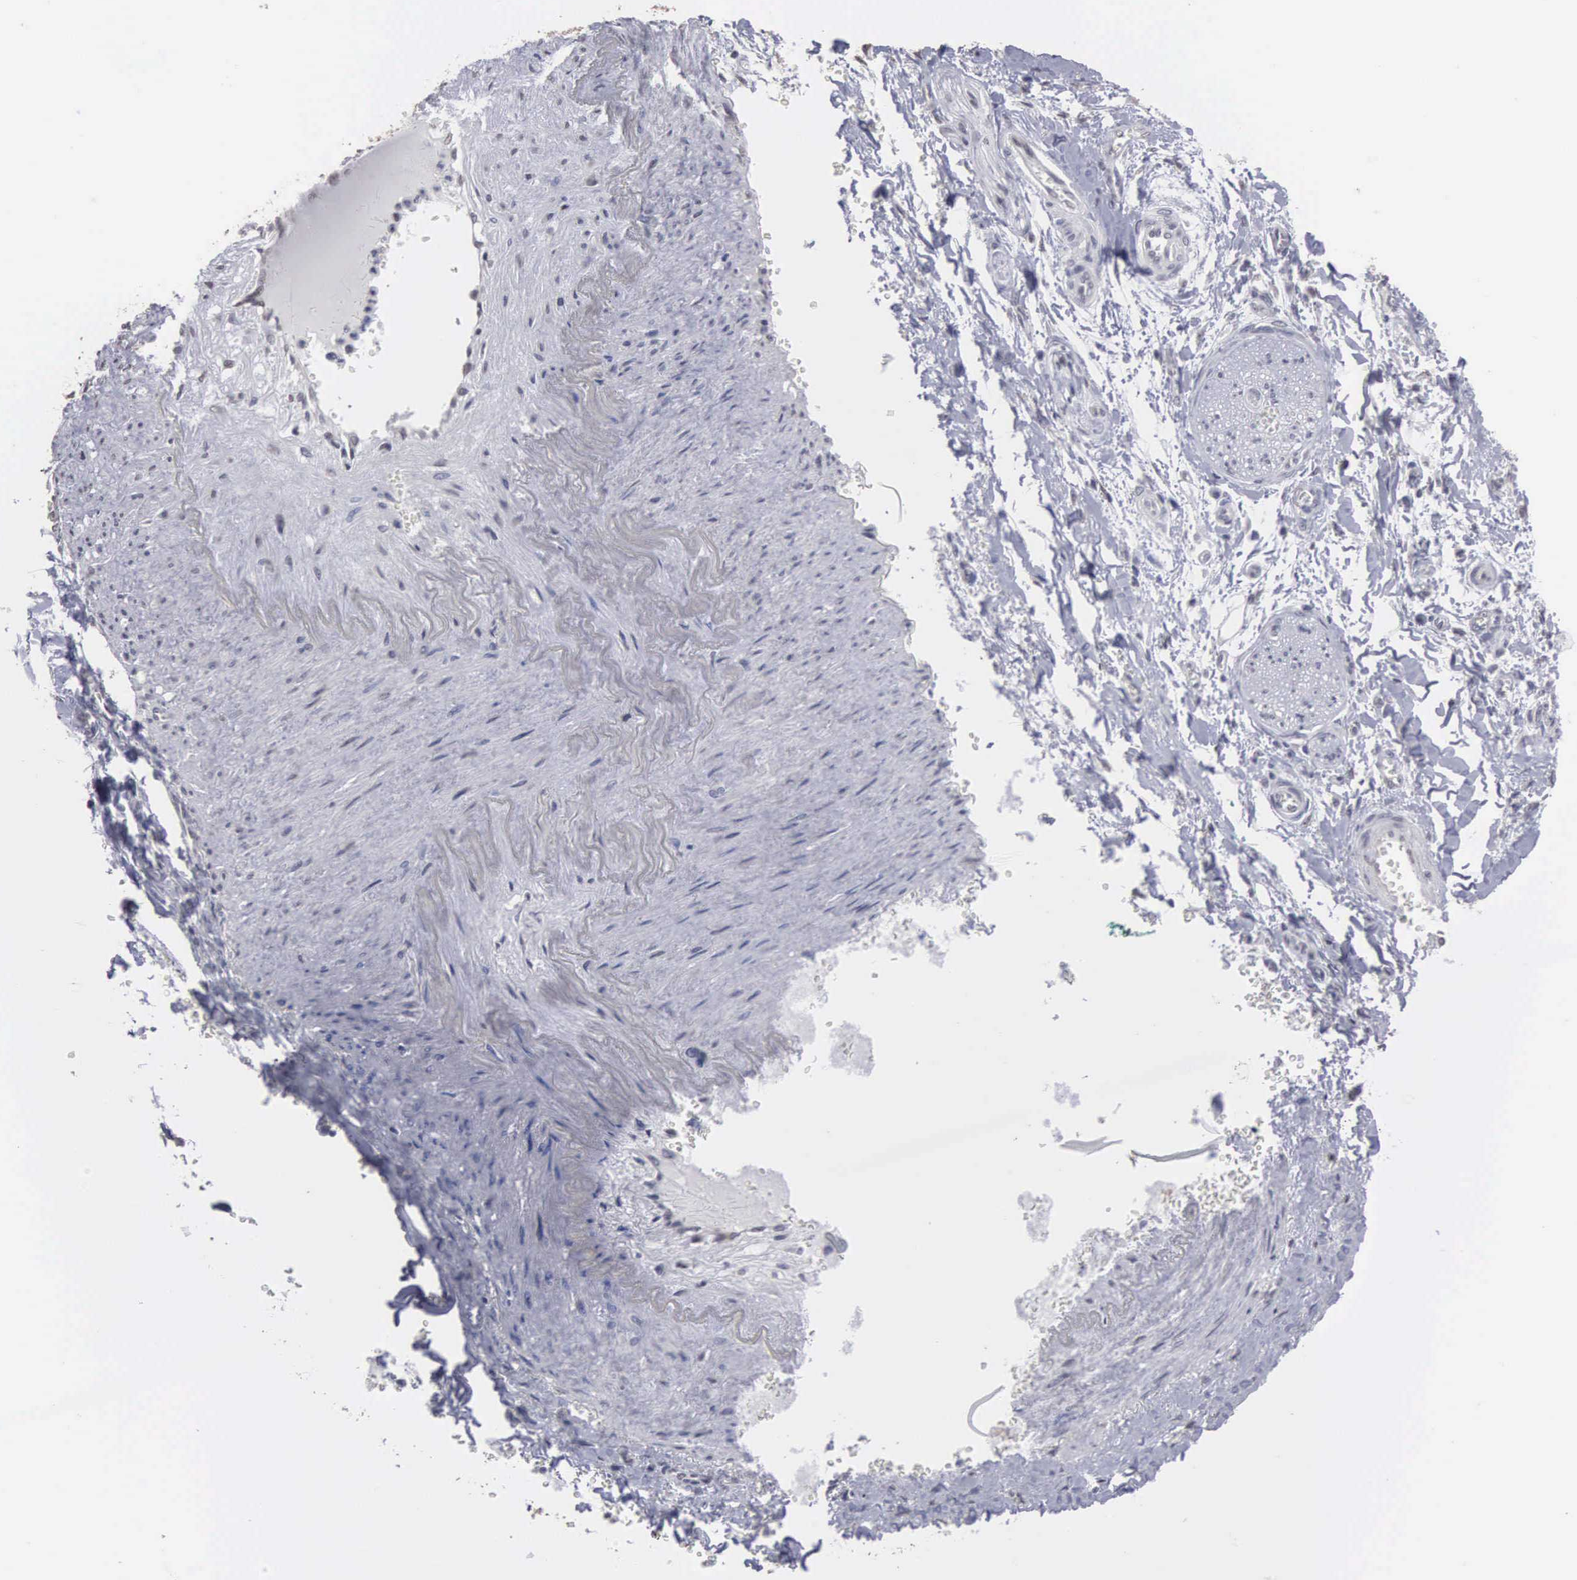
{"staining": {"intensity": "negative", "quantity": "none", "location": "none"}, "tissue": "pancreatic cancer", "cell_type": "Tumor cells", "image_type": "cancer", "snomed": [{"axis": "morphology", "description": "Adenocarcinoma, NOS"}, {"axis": "topography", "description": "Pancreas"}], "caption": "The immunohistochemistry (IHC) histopathology image has no significant positivity in tumor cells of pancreatic adenocarcinoma tissue. (IHC, brightfield microscopy, high magnification).", "gene": "UPB1", "patient": {"sex": "male", "age": 69}}